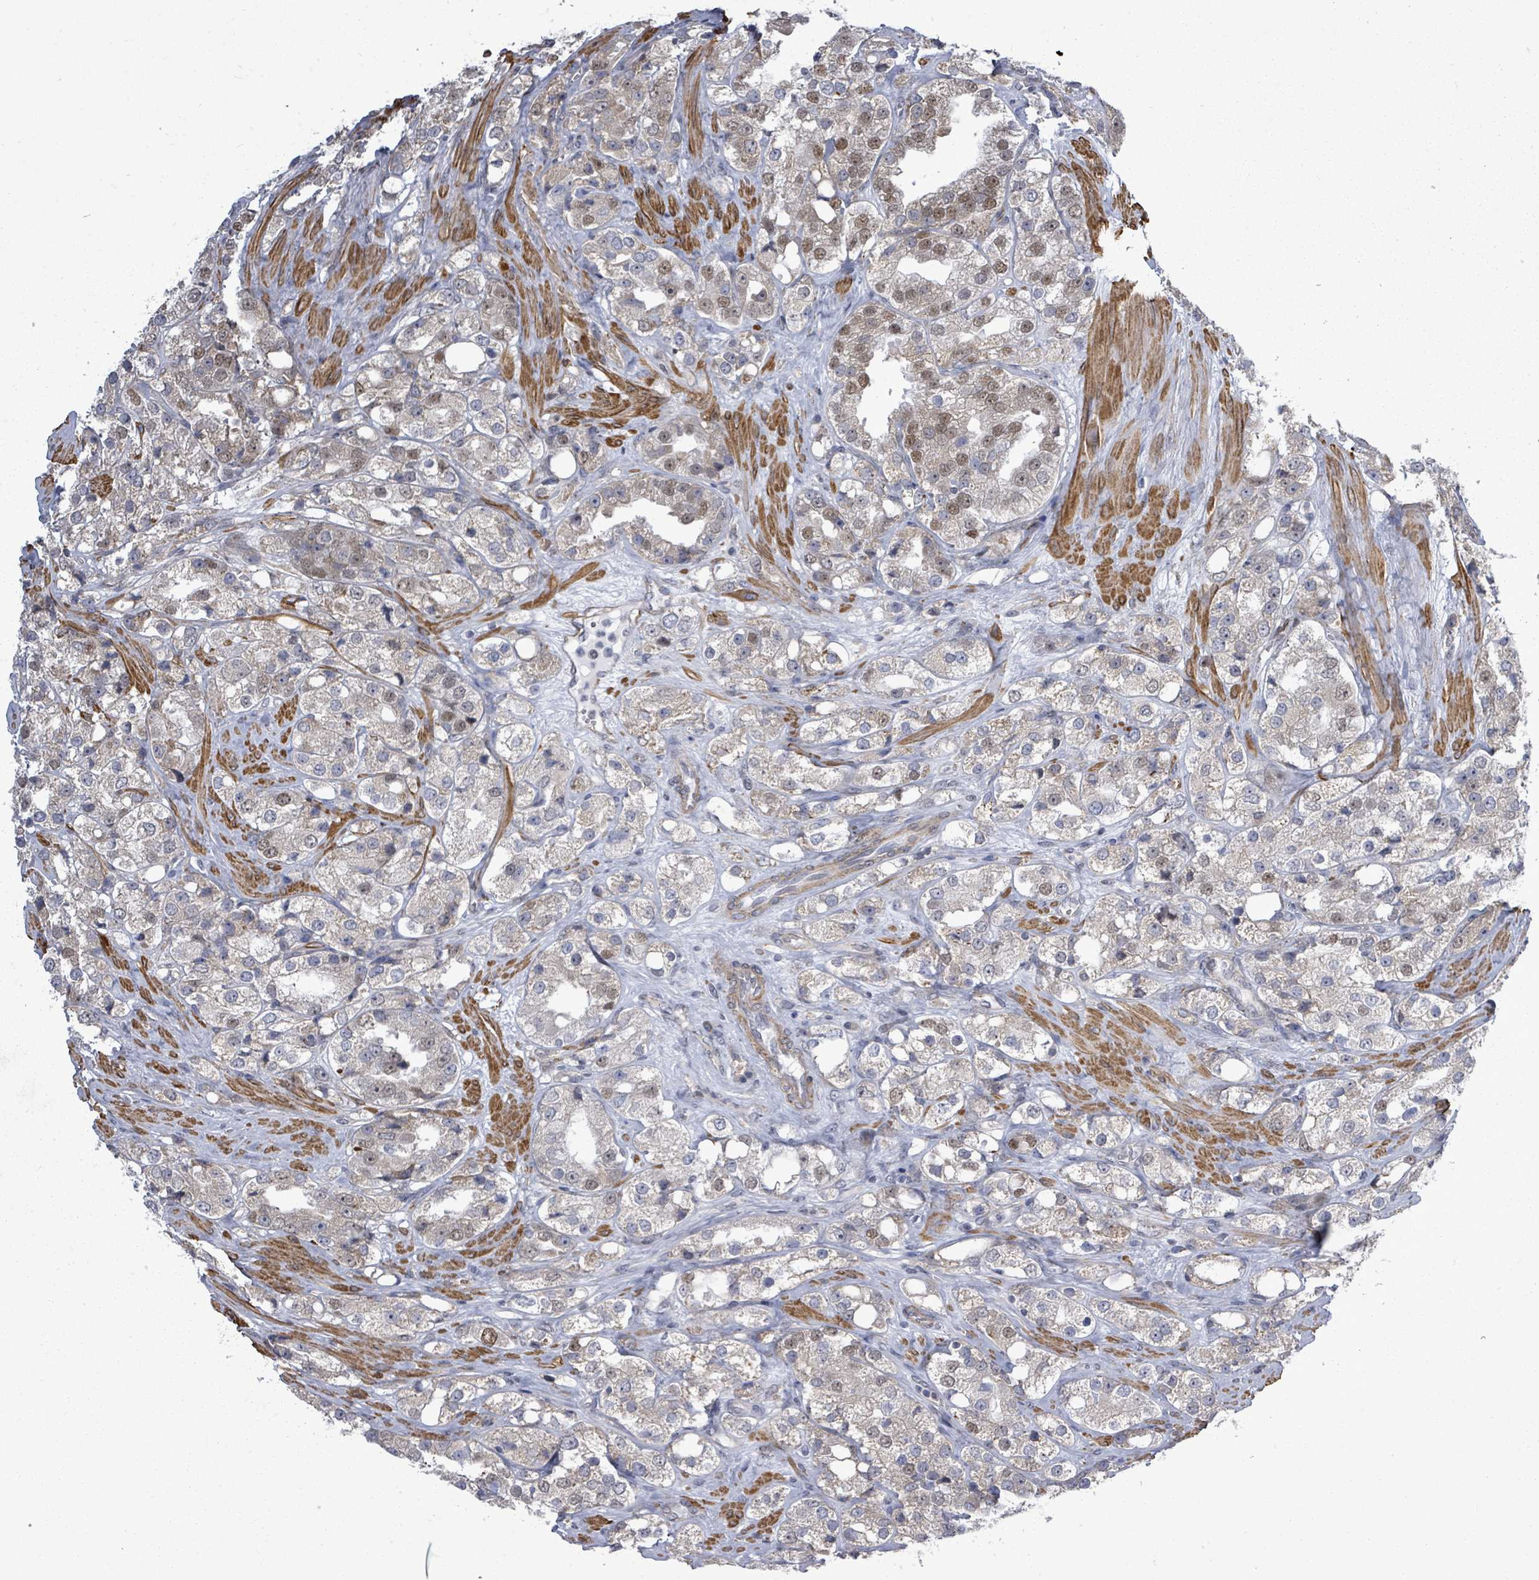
{"staining": {"intensity": "moderate", "quantity": "<25%", "location": "nuclear"}, "tissue": "prostate cancer", "cell_type": "Tumor cells", "image_type": "cancer", "snomed": [{"axis": "morphology", "description": "Adenocarcinoma, NOS"}, {"axis": "topography", "description": "Prostate"}], "caption": "A brown stain highlights moderate nuclear staining of a protein in human adenocarcinoma (prostate) tumor cells. The staining was performed using DAB (3,3'-diaminobenzidine) to visualize the protein expression in brown, while the nuclei were stained in blue with hematoxylin (Magnification: 20x).", "gene": "PAPSS1", "patient": {"sex": "male", "age": 79}}